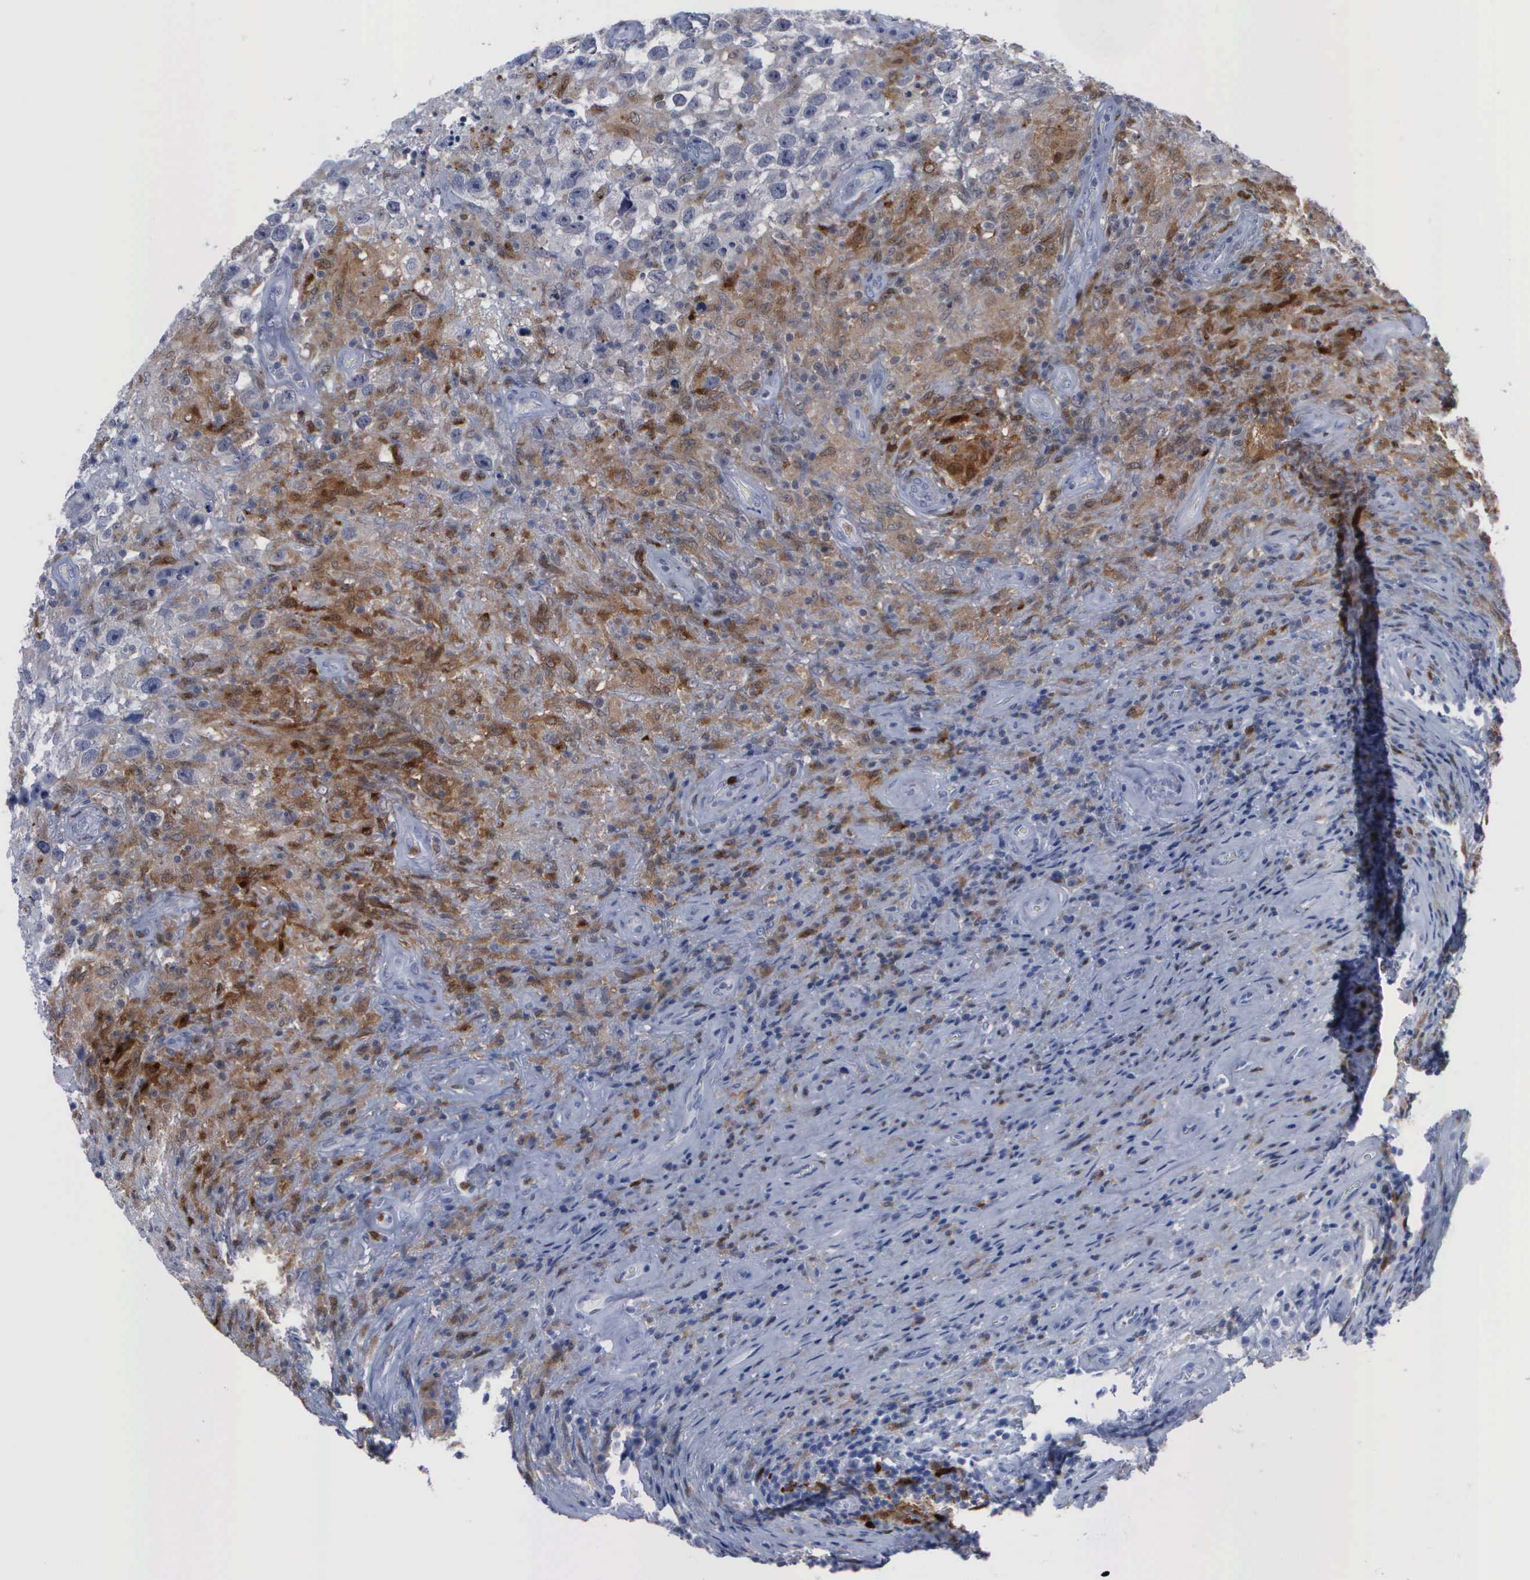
{"staining": {"intensity": "strong", "quantity": ">75%", "location": "cytoplasmic/membranous"}, "tissue": "testis cancer", "cell_type": "Tumor cells", "image_type": "cancer", "snomed": [{"axis": "morphology", "description": "Seminoma, NOS"}, {"axis": "topography", "description": "Testis"}], "caption": "Immunohistochemistry (IHC) photomicrograph of neoplastic tissue: human testis cancer (seminoma) stained using immunohistochemistry shows high levels of strong protein expression localized specifically in the cytoplasmic/membranous of tumor cells, appearing as a cytoplasmic/membranous brown color.", "gene": "CSTA", "patient": {"sex": "male", "age": 34}}